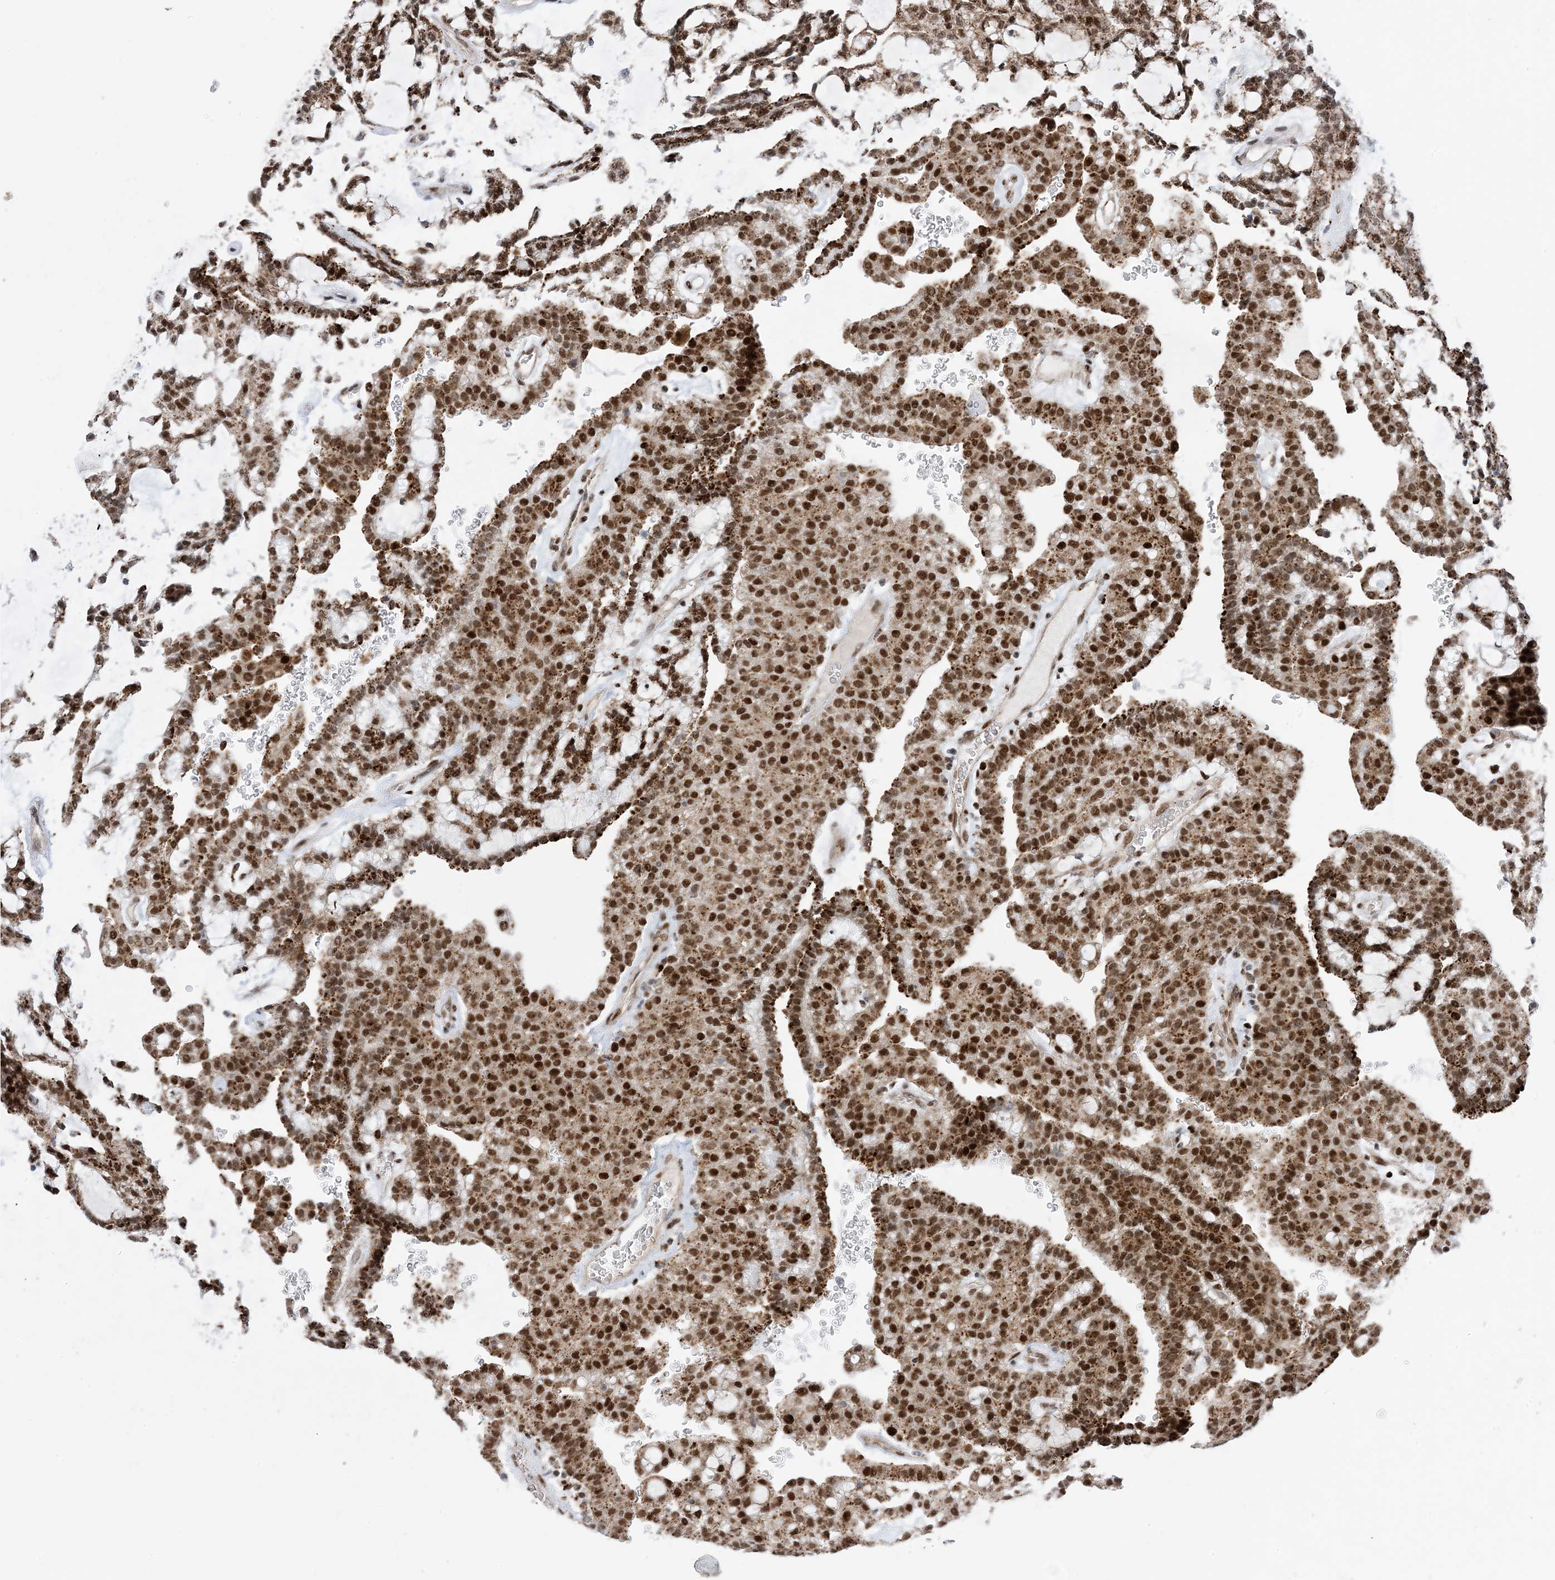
{"staining": {"intensity": "moderate", "quantity": ">75%", "location": "nuclear"}, "tissue": "renal cancer", "cell_type": "Tumor cells", "image_type": "cancer", "snomed": [{"axis": "morphology", "description": "Adenocarcinoma, NOS"}, {"axis": "topography", "description": "Kidney"}], "caption": "Renal cancer stained with a brown dye shows moderate nuclear positive expression in about >75% of tumor cells.", "gene": "TSPYL1", "patient": {"sex": "male", "age": 63}}